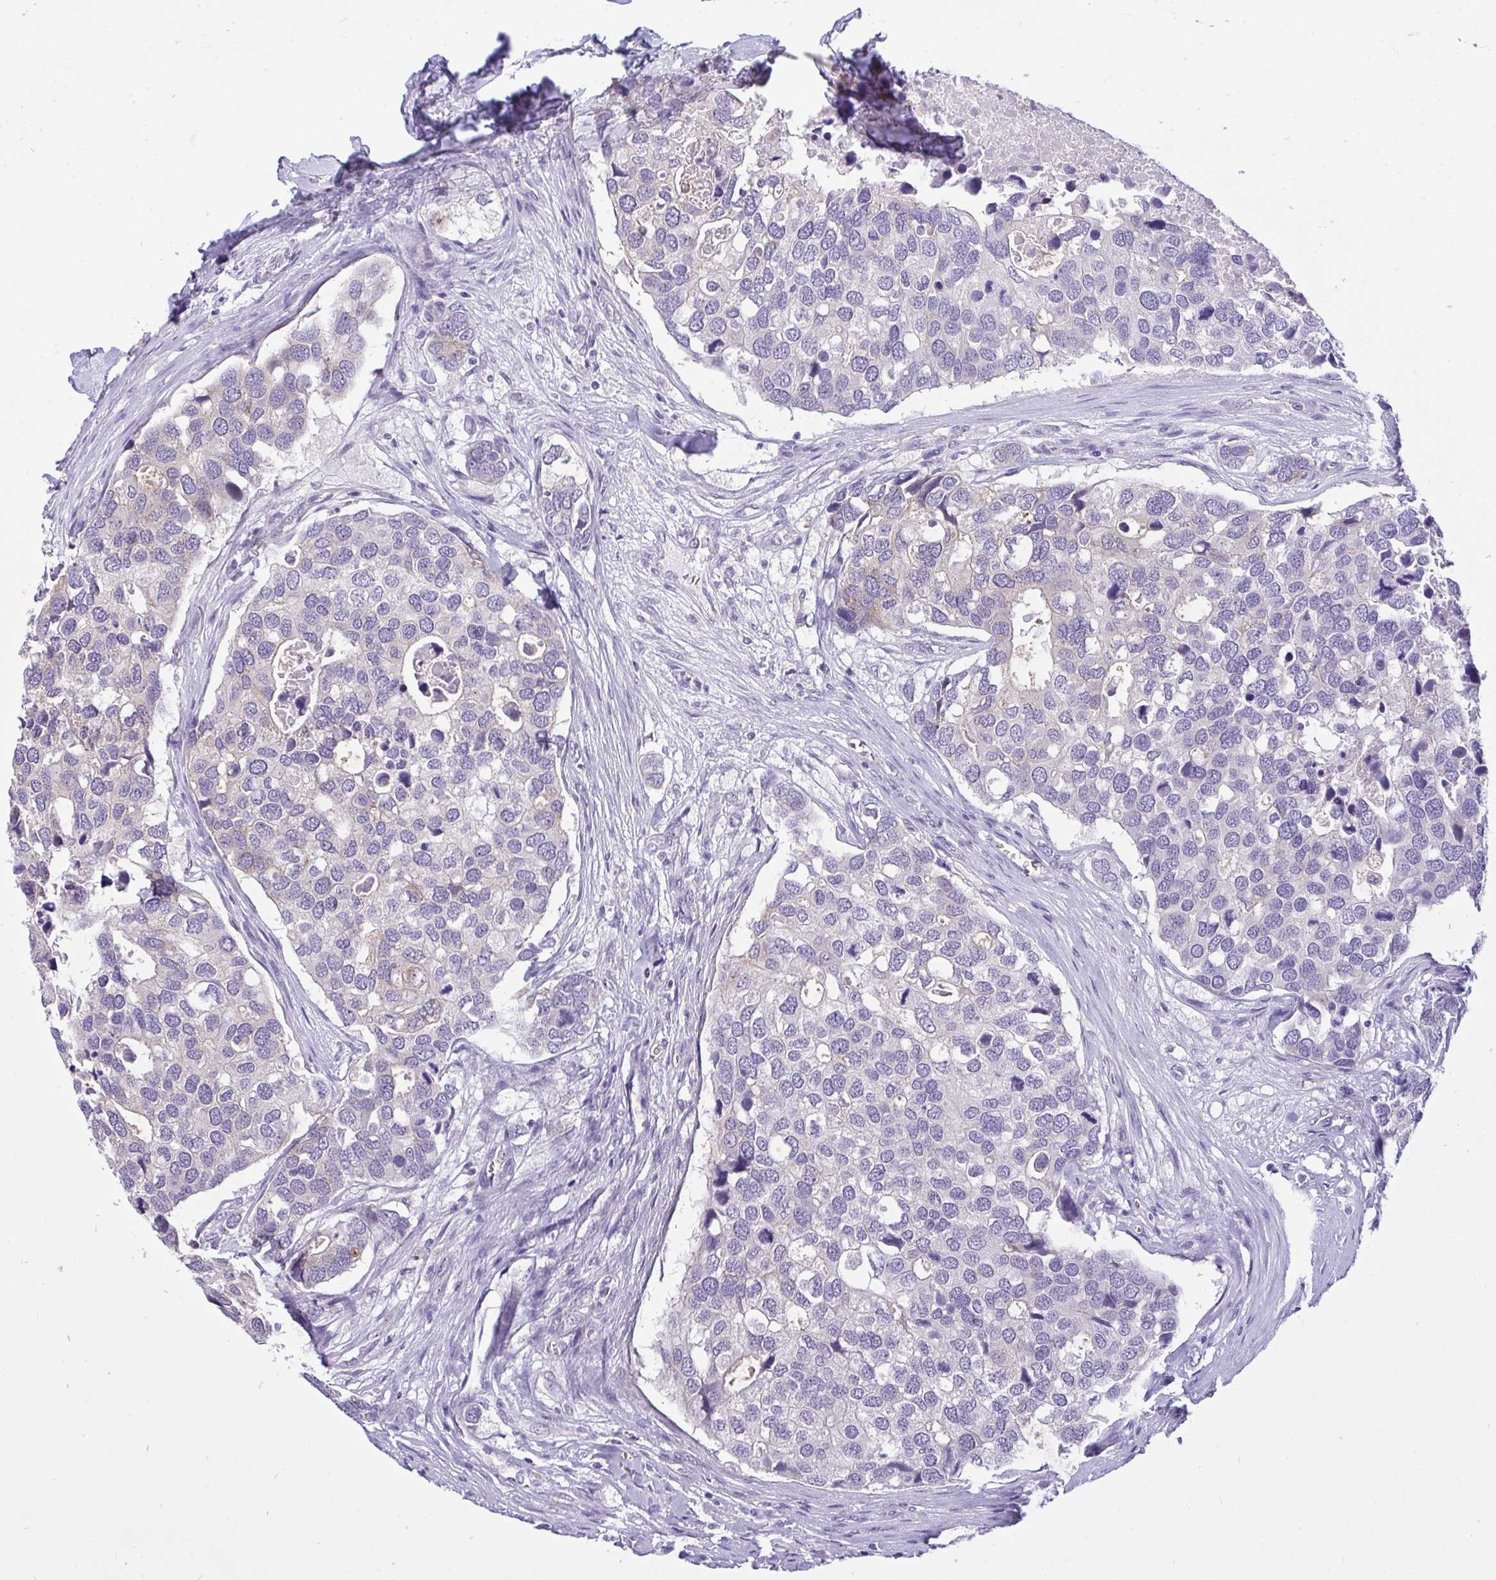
{"staining": {"intensity": "negative", "quantity": "none", "location": "none"}, "tissue": "breast cancer", "cell_type": "Tumor cells", "image_type": "cancer", "snomed": [{"axis": "morphology", "description": "Duct carcinoma"}, {"axis": "topography", "description": "Breast"}], "caption": "IHC image of neoplastic tissue: breast cancer (invasive ductal carcinoma) stained with DAB demonstrates no significant protein expression in tumor cells.", "gene": "VGLL3", "patient": {"sex": "female", "age": 83}}